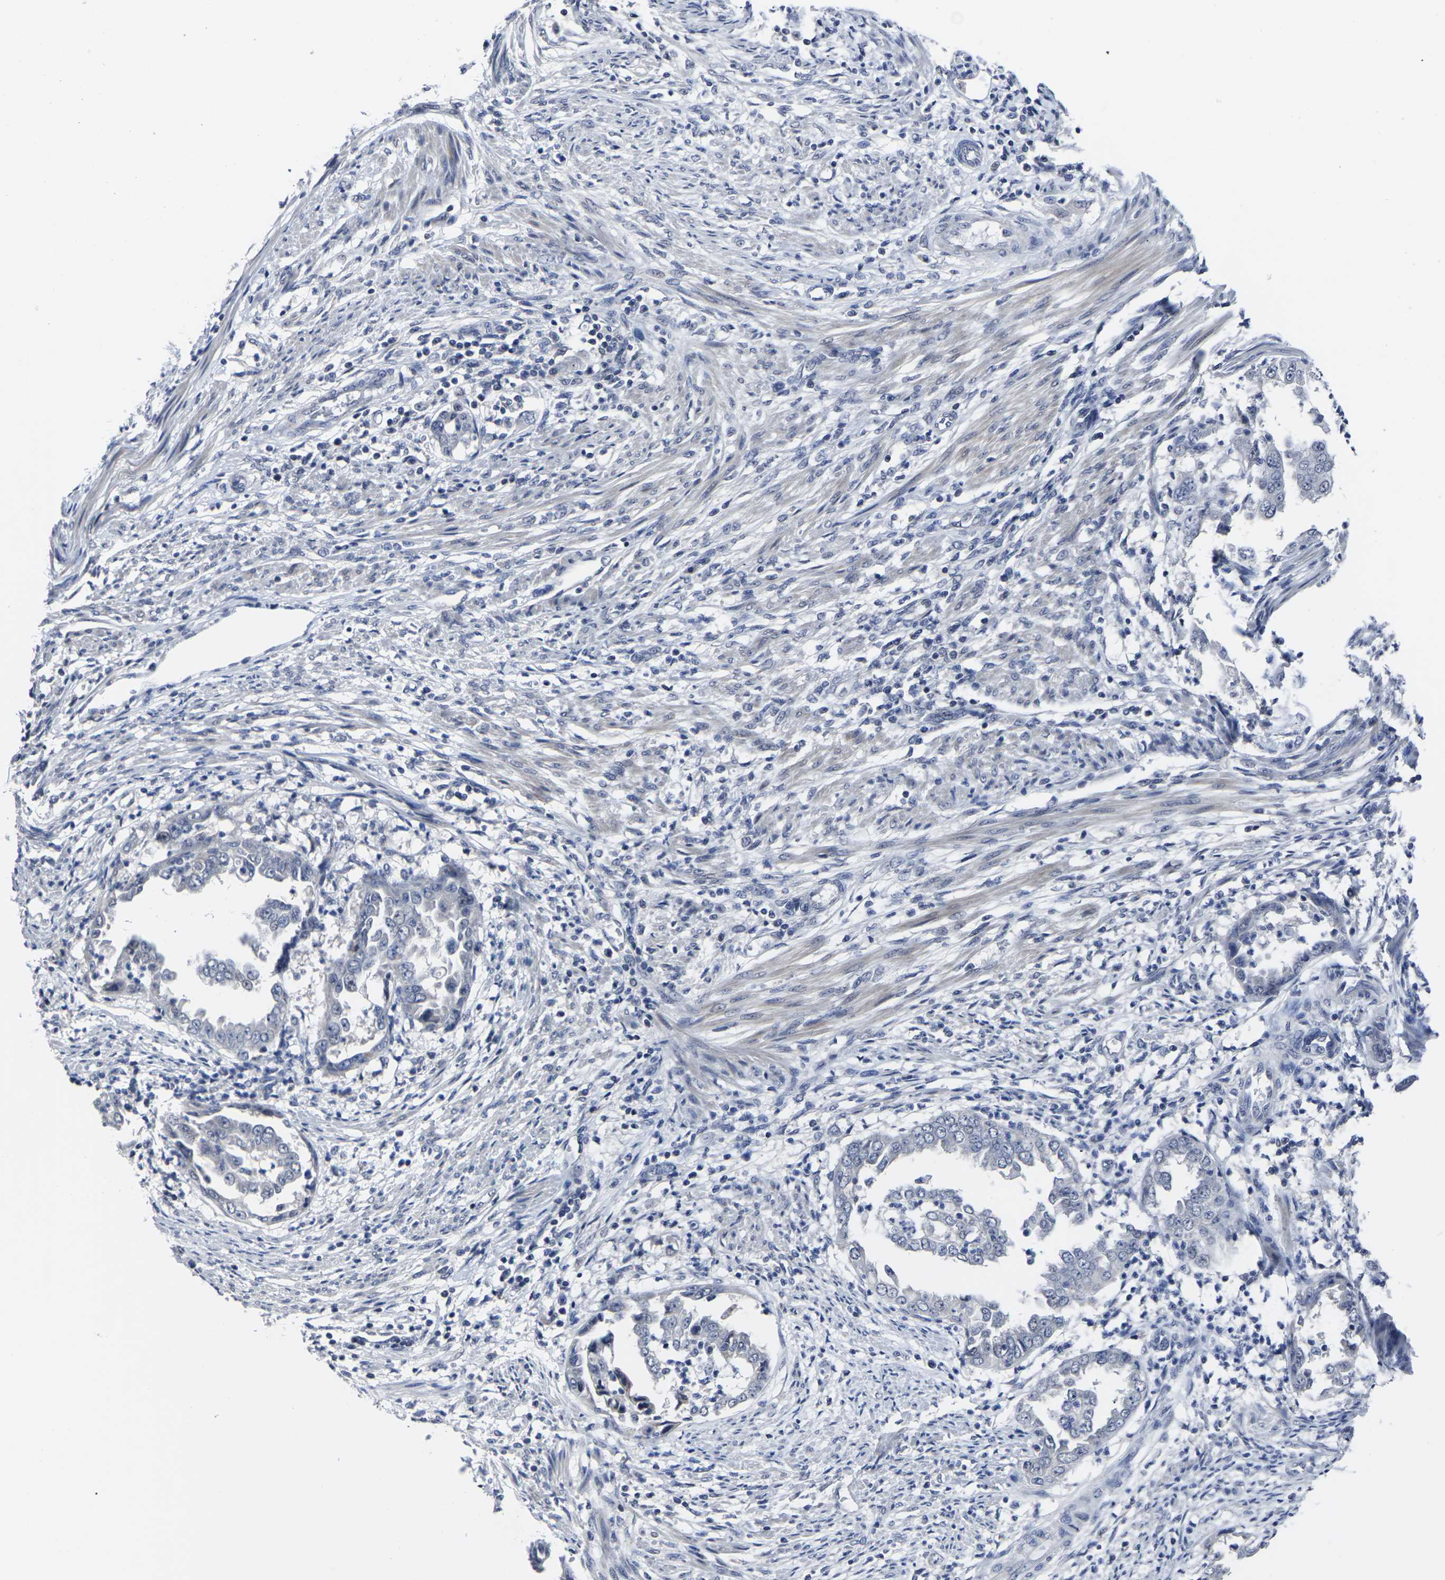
{"staining": {"intensity": "negative", "quantity": "none", "location": "none"}, "tissue": "endometrial cancer", "cell_type": "Tumor cells", "image_type": "cancer", "snomed": [{"axis": "morphology", "description": "Adenocarcinoma, NOS"}, {"axis": "topography", "description": "Endometrium"}], "caption": "An IHC photomicrograph of adenocarcinoma (endometrial) is shown. There is no staining in tumor cells of adenocarcinoma (endometrial).", "gene": "MSANTD4", "patient": {"sex": "female", "age": 85}}